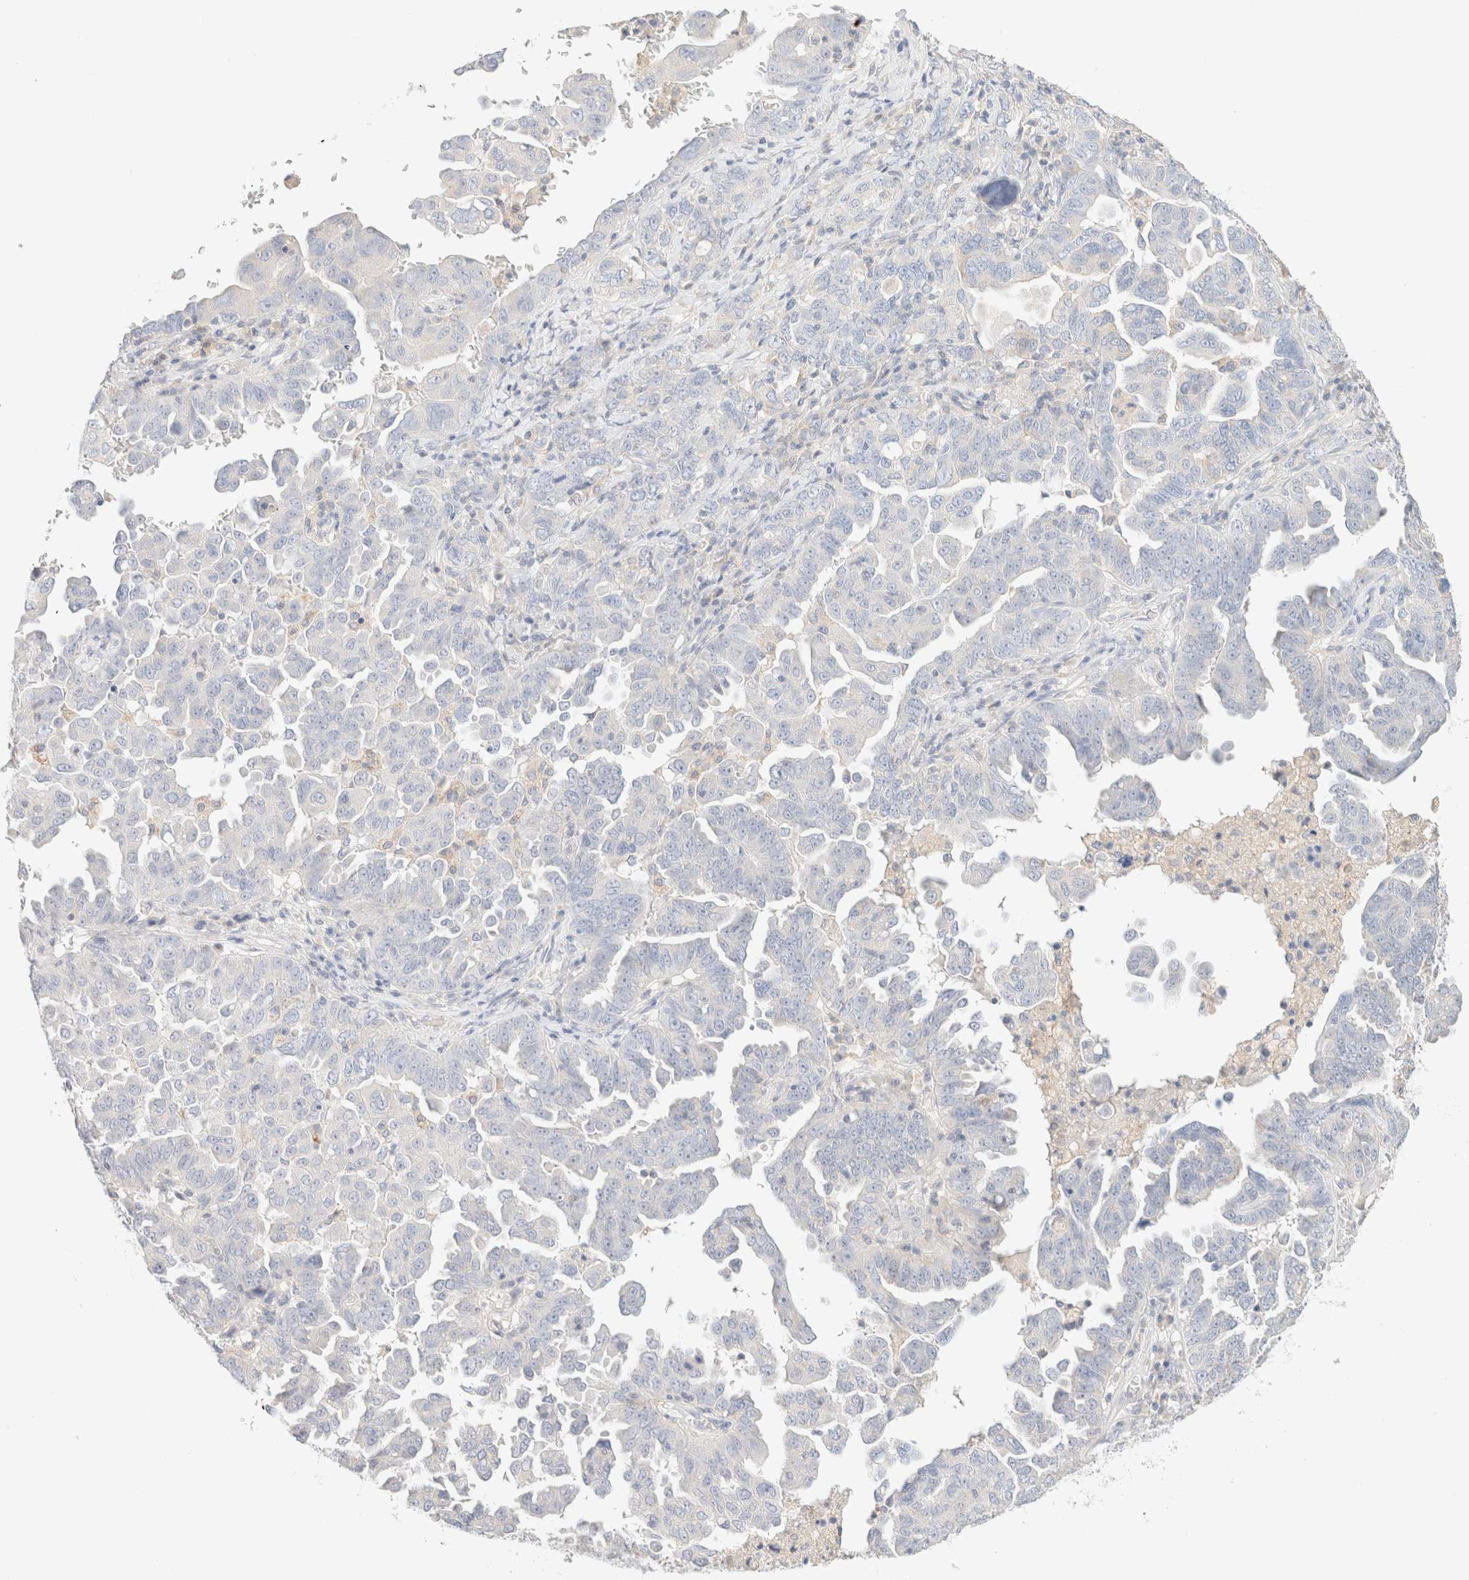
{"staining": {"intensity": "negative", "quantity": "none", "location": "none"}, "tissue": "ovarian cancer", "cell_type": "Tumor cells", "image_type": "cancer", "snomed": [{"axis": "morphology", "description": "Carcinoma, endometroid"}, {"axis": "topography", "description": "Ovary"}], "caption": "This is a micrograph of IHC staining of ovarian cancer, which shows no positivity in tumor cells.", "gene": "SARM1", "patient": {"sex": "female", "age": 62}}